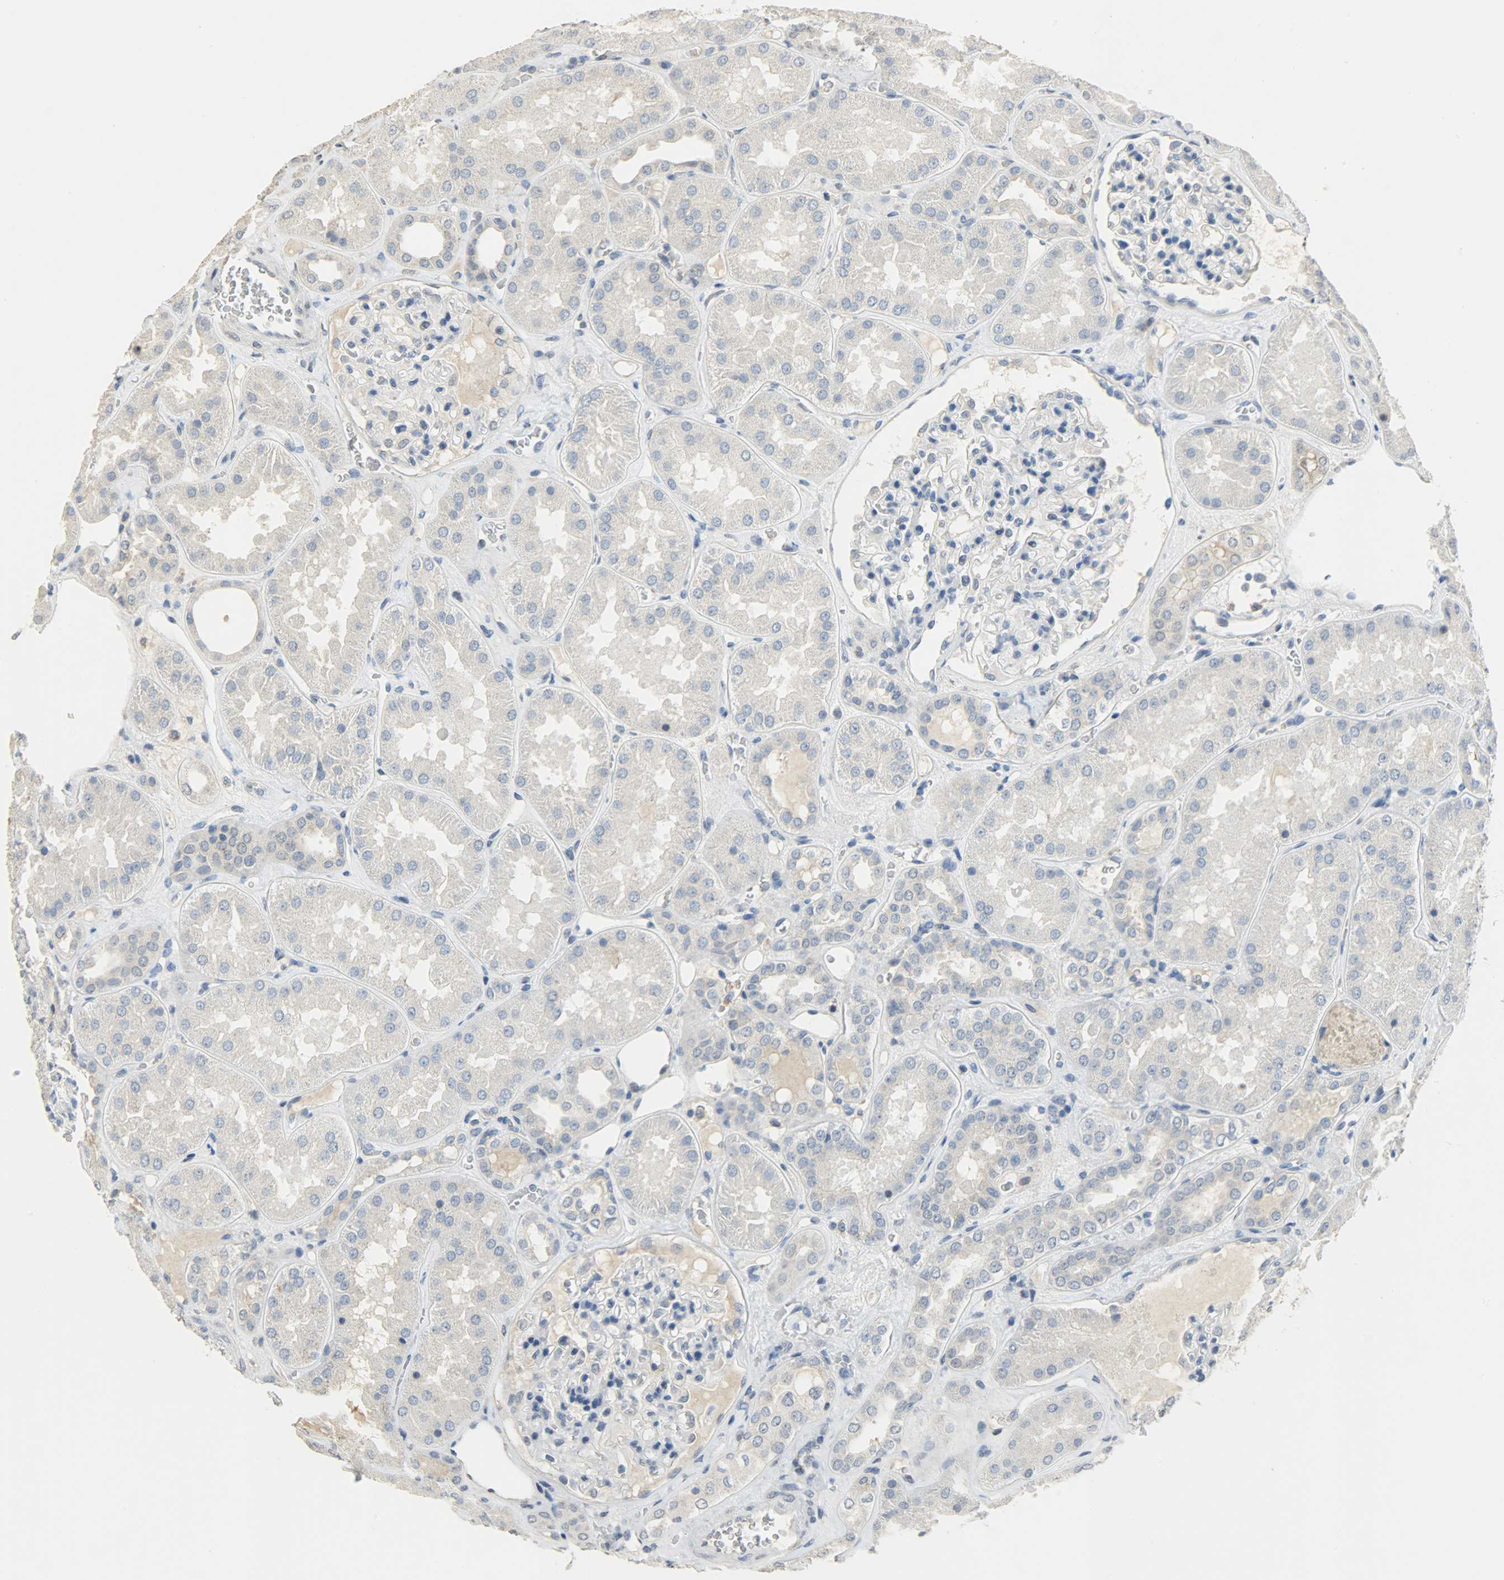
{"staining": {"intensity": "negative", "quantity": "none", "location": "none"}, "tissue": "kidney", "cell_type": "Cells in glomeruli", "image_type": "normal", "snomed": [{"axis": "morphology", "description": "Normal tissue, NOS"}, {"axis": "topography", "description": "Kidney"}], "caption": "This is an IHC photomicrograph of unremarkable kidney. There is no positivity in cells in glomeruli.", "gene": "DNAJB6", "patient": {"sex": "female", "age": 56}}